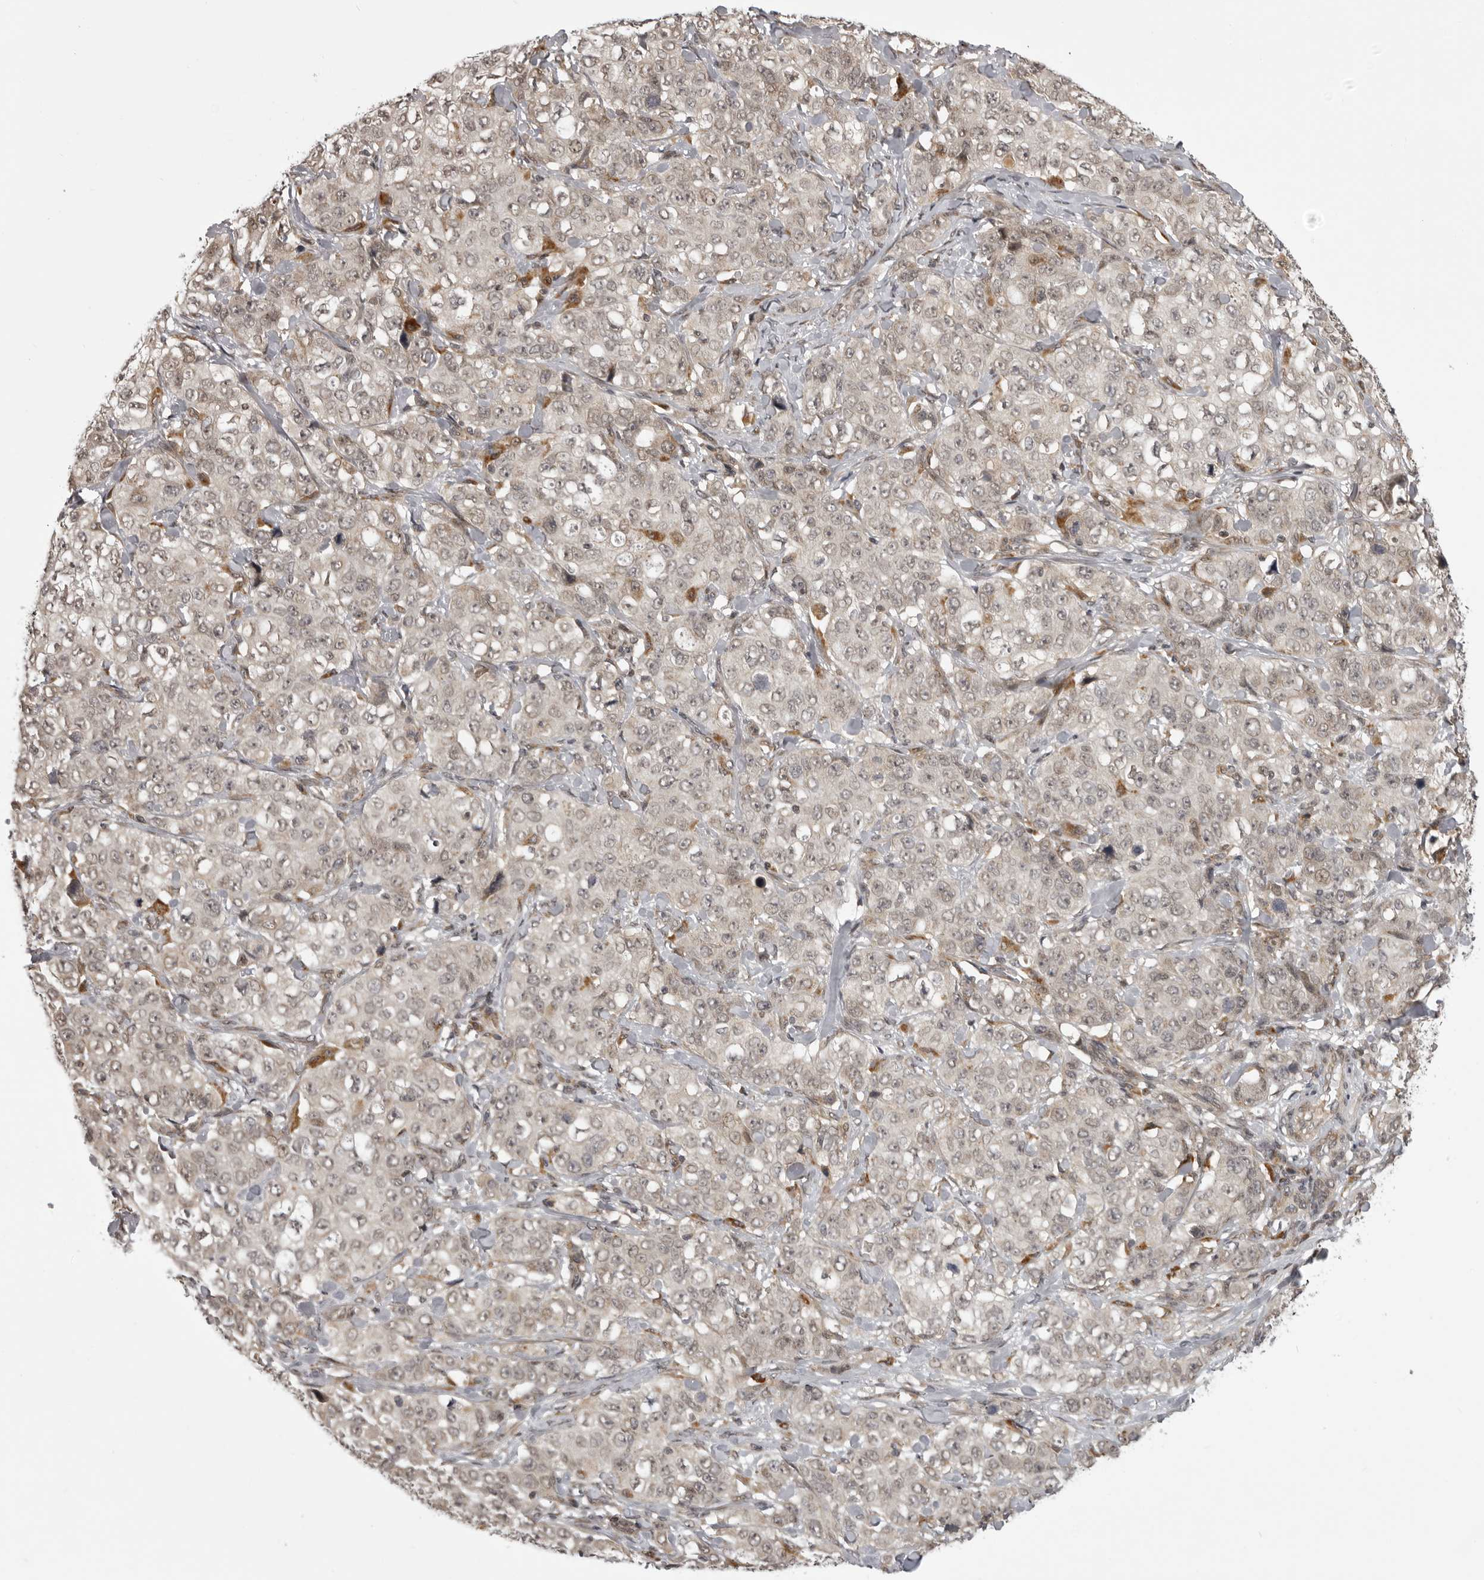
{"staining": {"intensity": "weak", "quantity": "<25%", "location": "cytoplasmic/membranous,nuclear"}, "tissue": "stomach cancer", "cell_type": "Tumor cells", "image_type": "cancer", "snomed": [{"axis": "morphology", "description": "Adenocarcinoma, NOS"}, {"axis": "topography", "description": "Stomach"}], "caption": "Immunohistochemical staining of adenocarcinoma (stomach) reveals no significant expression in tumor cells.", "gene": "C1orf109", "patient": {"sex": "male", "age": 48}}